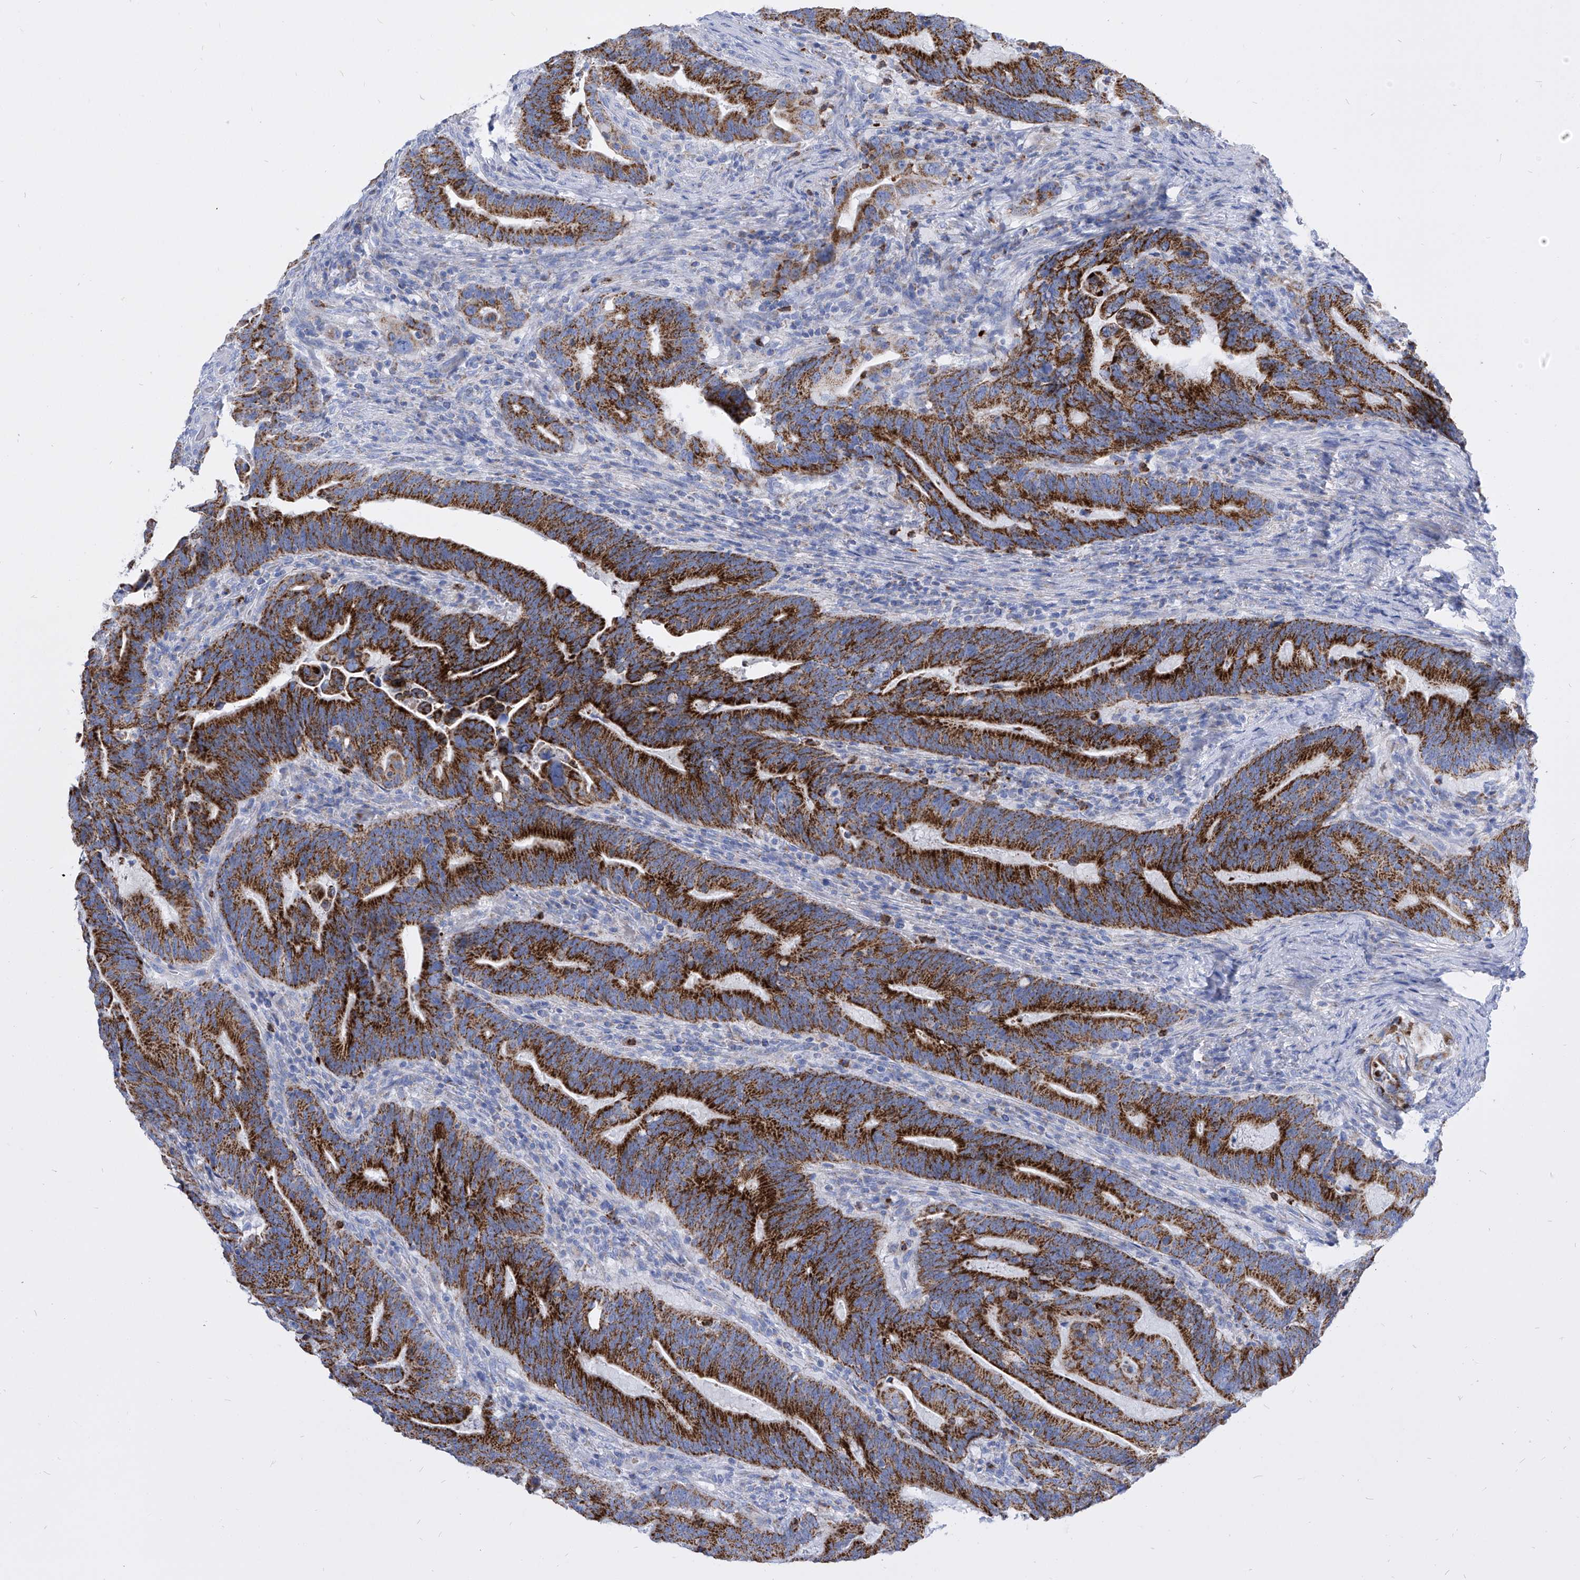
{"staining": {"intensity": "strong", "quantity": ">75%", "location": "cytoplasmic/membranous"}, "tissue": "colorectal cancer", "cell_type": "Tumor cells", "image_type": "cancer", "snomed": [{"axis": "morphology", "description": "Adenocarcinoma, NOS"}, {"axis": "topography", "description": "Colon"}], "caption": "Immunohistochemical staining of colorectal adenocarcinoma demonstrates strong cytoplasmic/membranous protein positivity in about >75% of tumor cells. (IHC, brightfield microscopy, high magnification).", "gene": "COQ3", "patient": {"sex": "female", "age": 66}}